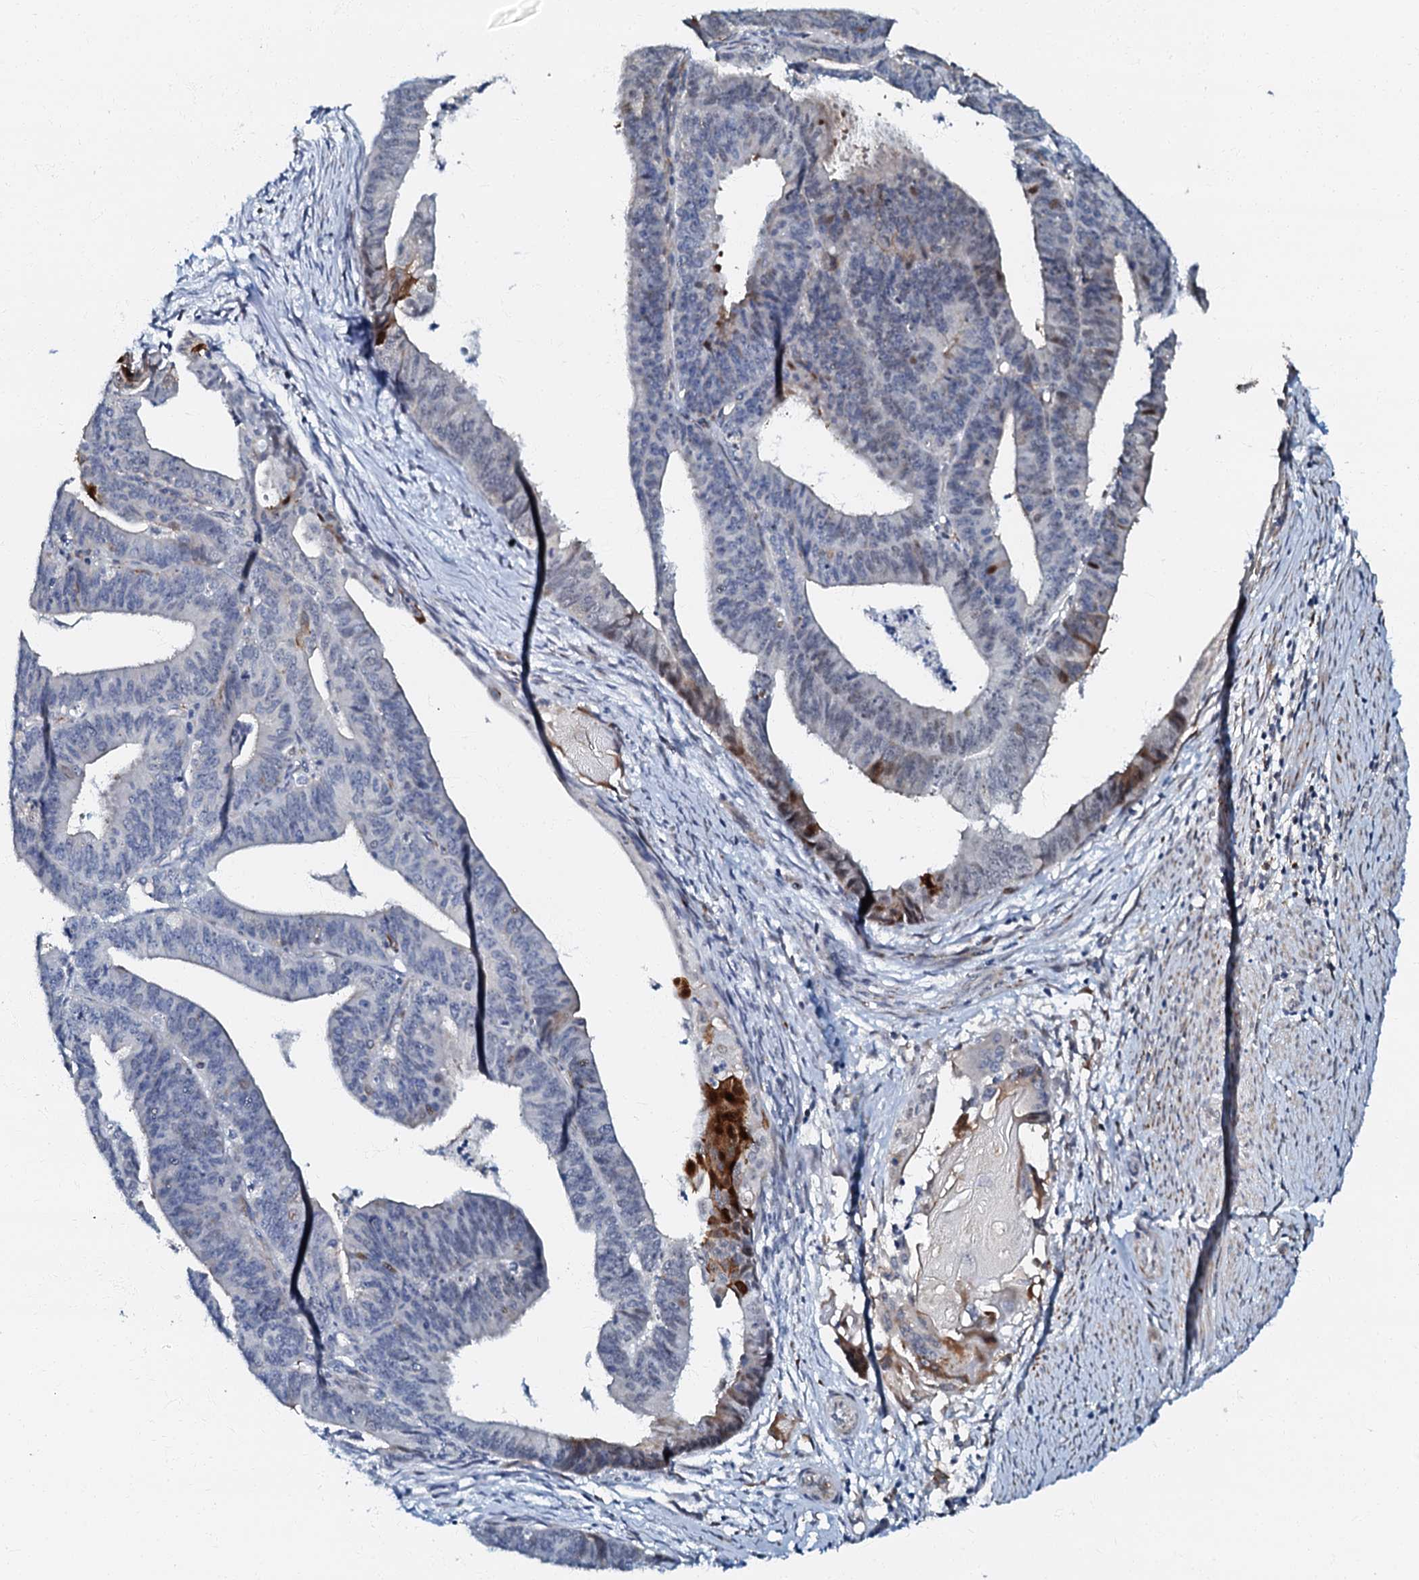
{"staining": {"intensity": "negative", "quantity": "none", "location": "none"}, "tissue": "endometrial cancer", "cell_type": "Tumor cells", "image_type": "cancer", "snomed": [{"axis": "morphology", "description": "Adenocarcinoma, NOS"}, {"axis": "topography", "description": "Endometrium"}], "caption": "High power microscopy histopathology image of an immunohistochemistry (IHC) photomicrograph of endometrial cancer, revealing no significant expression in tumor cells.", "gene": "OLAH", "patient": {"sex": "female", "age": 73}}